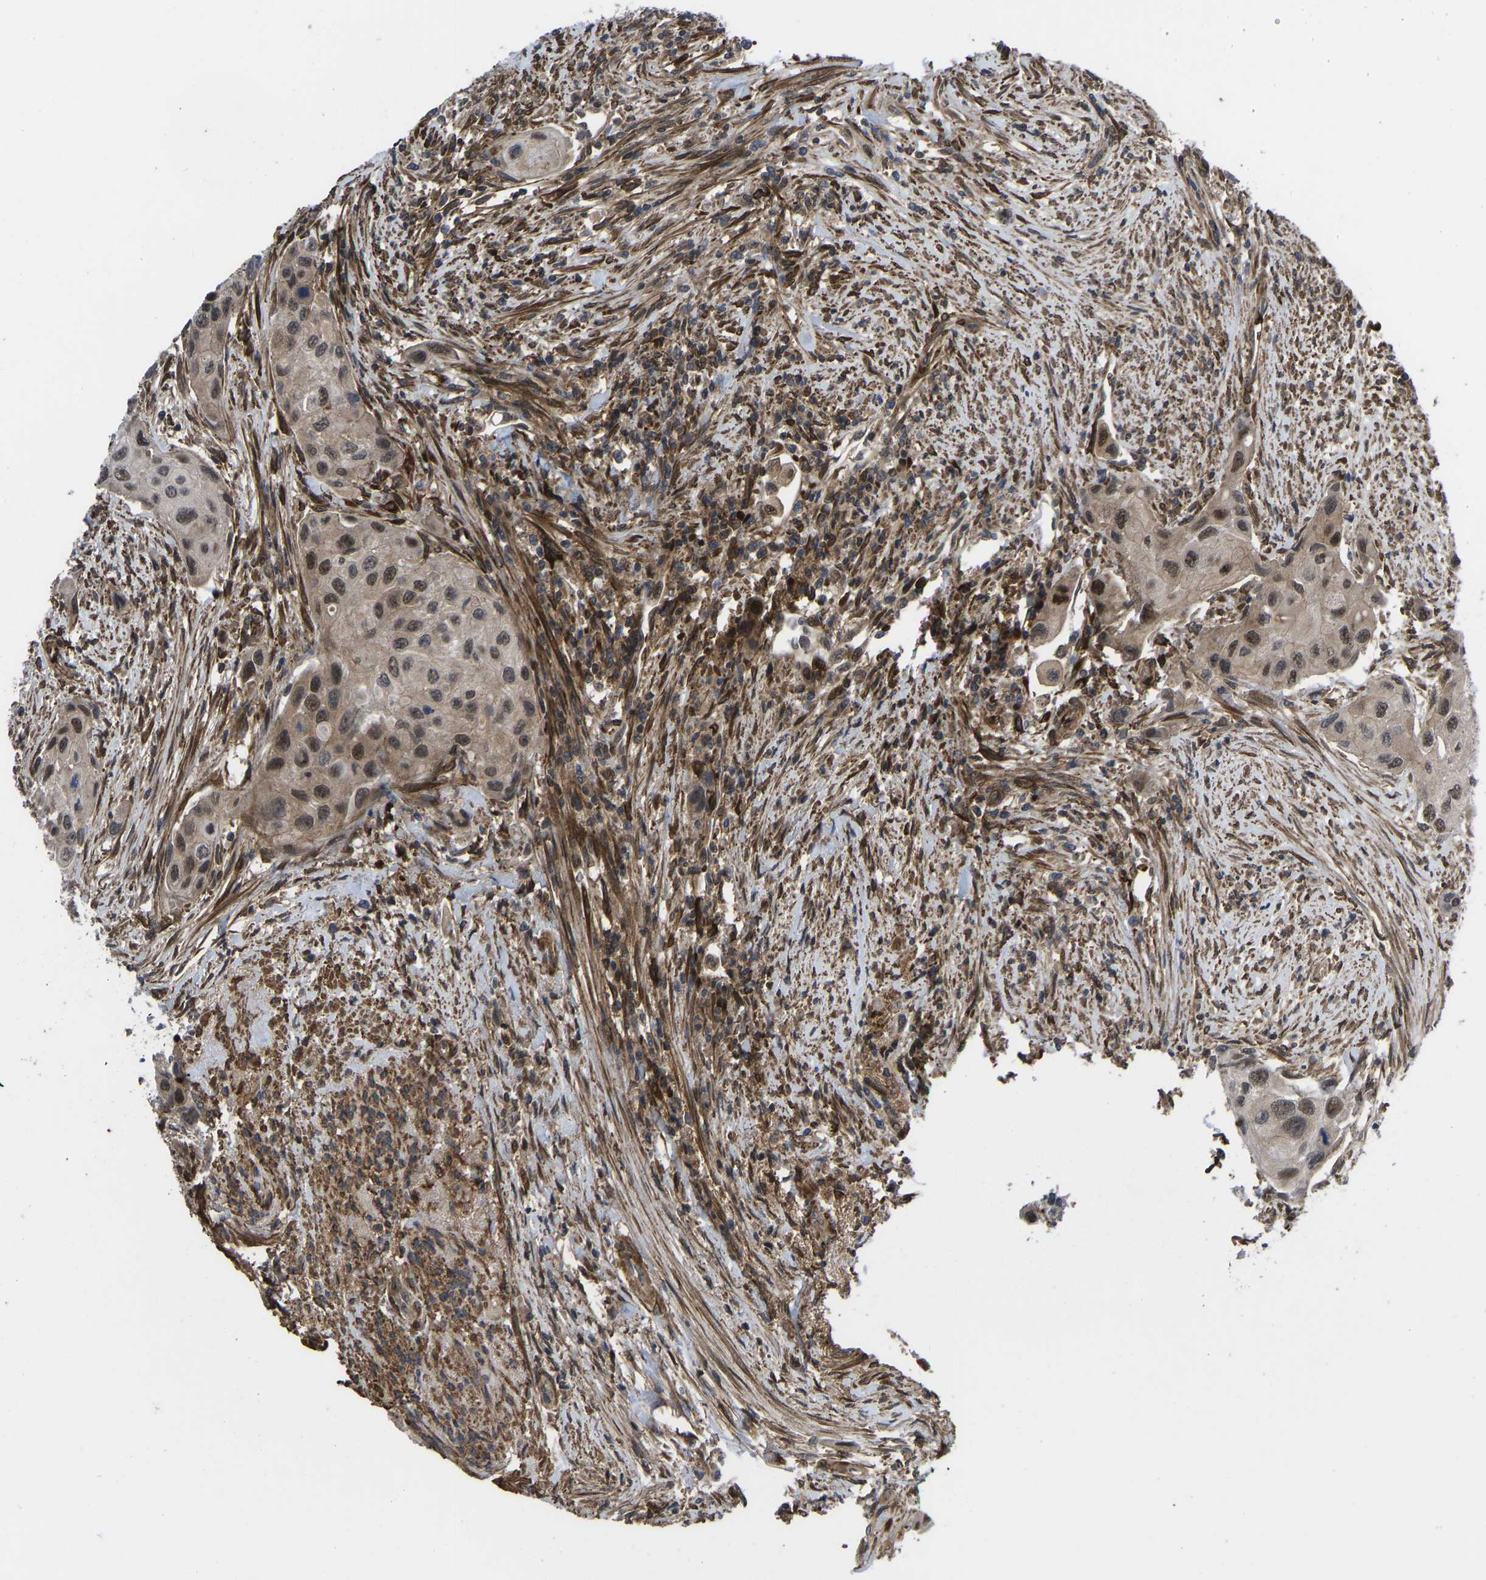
{"staining": {"intensity": "moderate", "quantity": ">75%", "location": "cytoplasmic/membranous,nuclear"}, "tissue": "urothelial cancer", "cell_type": "Tumor cells", "image_type": "cancer", "snomed": [{"axis": "morphology", "description": "Urothelial carcinoma, High grade"}, {"axis": "topography", "description": "Urinary bladder"}], "caption": "Immunohistochemical staining of urothelial carcinoma (high-grade) displays moderate cytoplasmic/membranous and nuclear protein staining in approximately >75% of tumor cells.", "gene": "CYP7B1", "patient": {"sex": "female", "age": 56}}